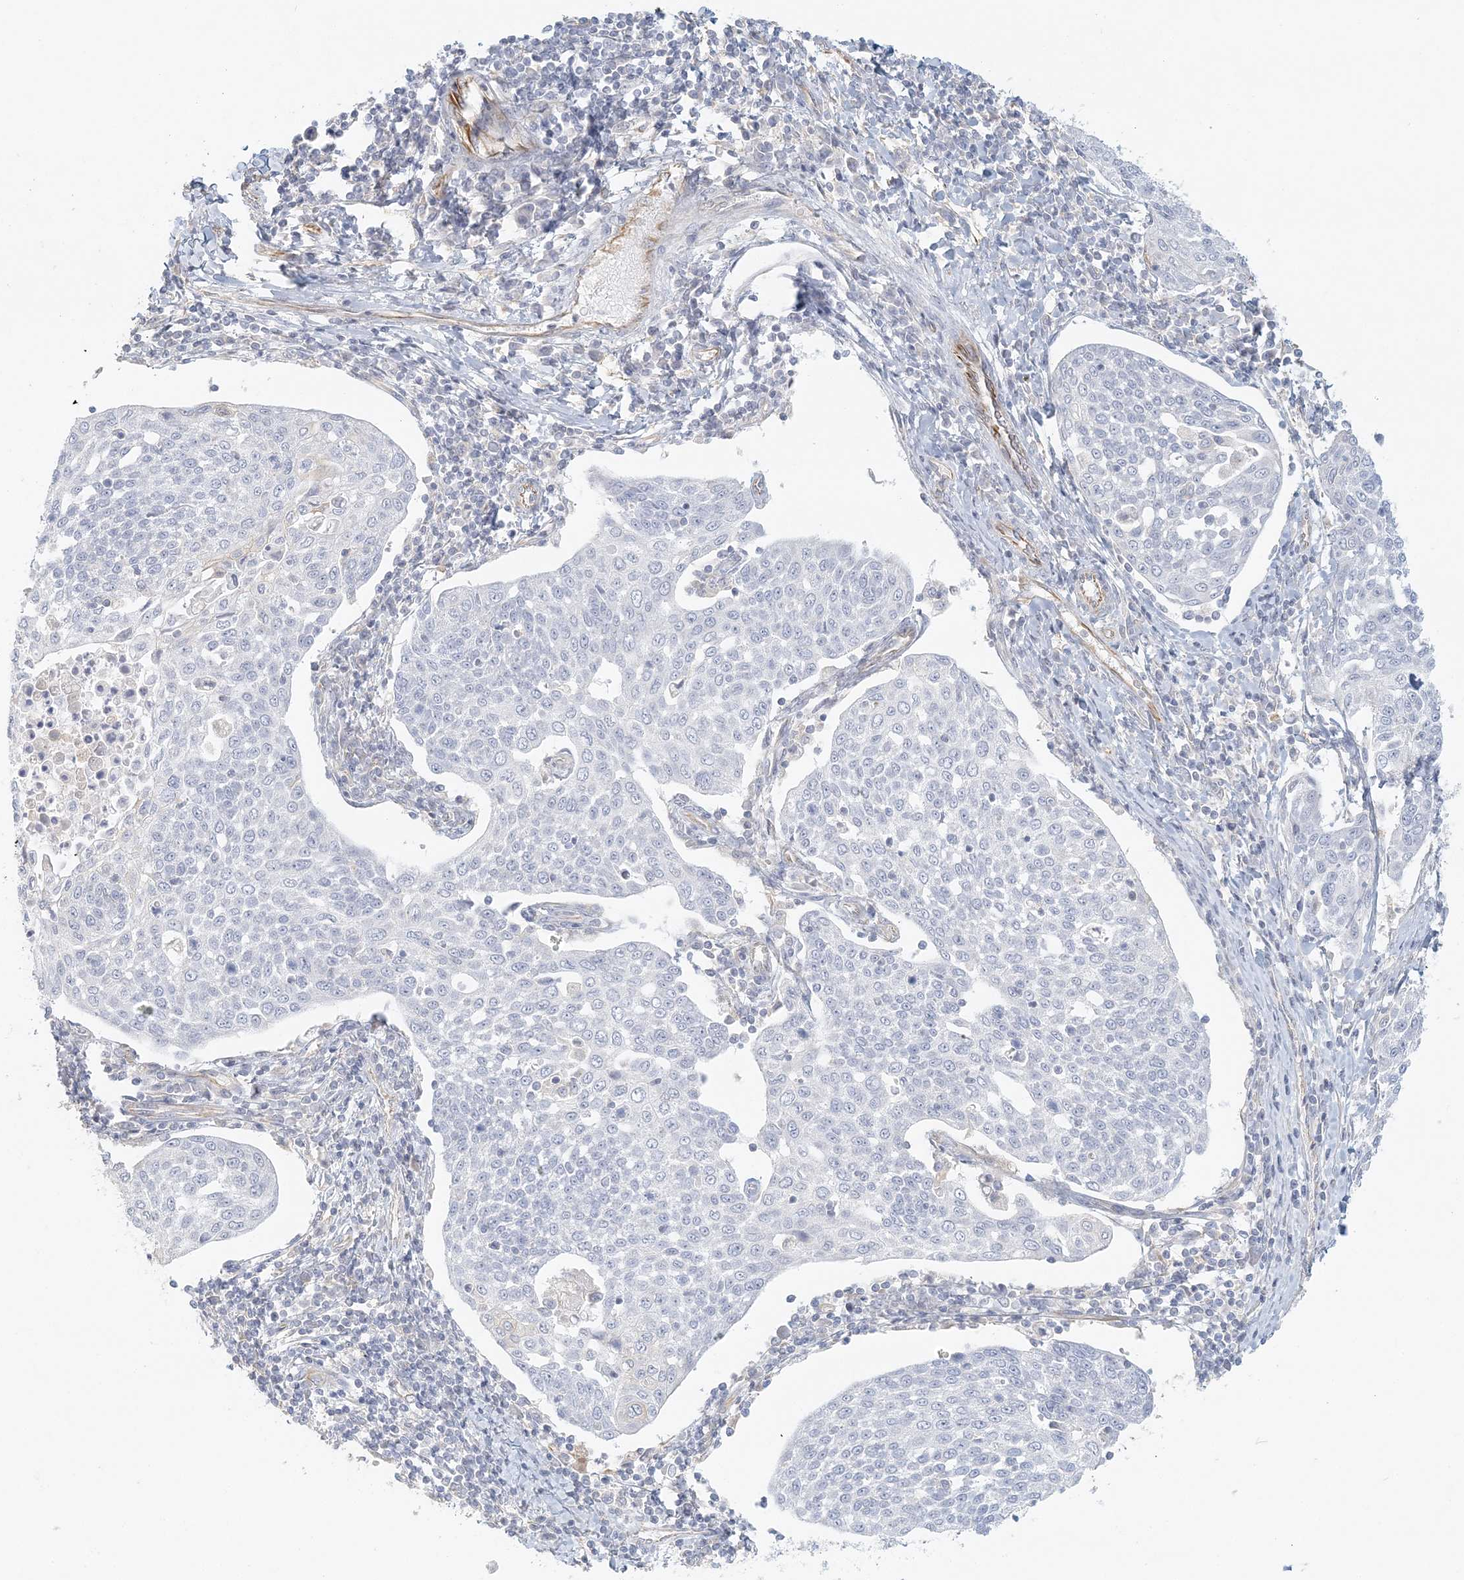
{"staining": {"intensity": "negative", "quantity": "none", "location": "none"}, "tissue": "cervical cancer", "cell_type": "Tumor cells", "image_type": "cancer", "snomed": [{"axis": "morphology", "description": "Squamous cell carcinoma, NOS"}, {"axis": "topography", "description": "Cervix"}], "caption": "High power microscopy histopathology image of an immunohistochemistry (IHC) histopathology image of cervical squamous cell carcinoma, revealing no significant expression in tumor cells. (Immunohistochemistry (ihc), brightfield microscopy, high magnification).", "gene": "DMRTB1", "patient": {"sex": "female", "age": 34}}